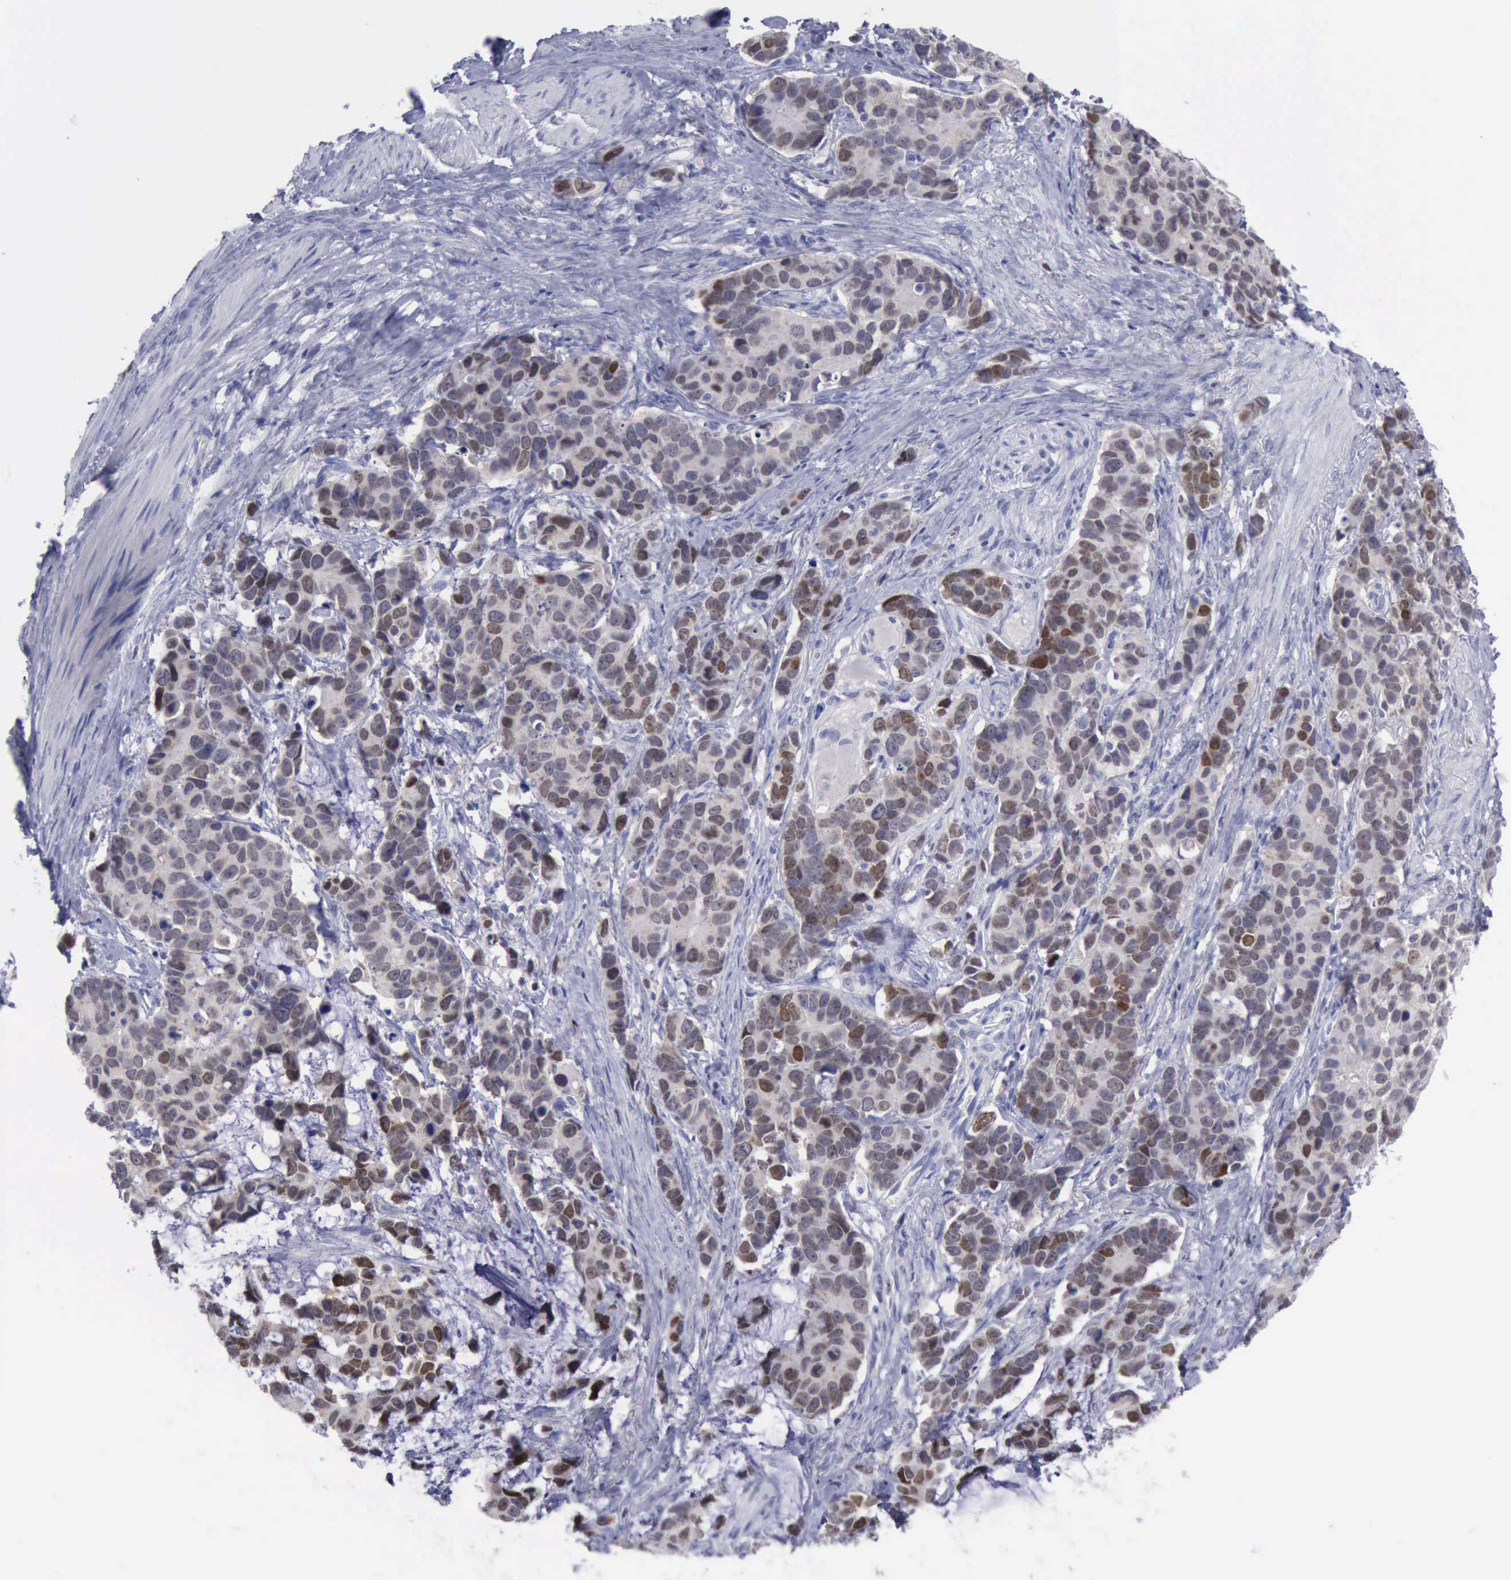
{"staining": {"intensity": "moderate", "quantity": "25%-75%", "location": "cytoplasmic/membranous,nuclear"}, "tissue": "stomach cancer", "cell_type": "Tumor cells", "image_type": "cancer", "snomed": [{"axis": "morphology", "description": "Adenocarcinoma, NOS"}, {"axis": "topography", "description": "Stomach, upper"}], "caption": "Human stomach cancer stained with a protein marker shows moderate staining in tumor cells.", "gene": "SATB2", "patient": {"sex": "male", "age": 71}}